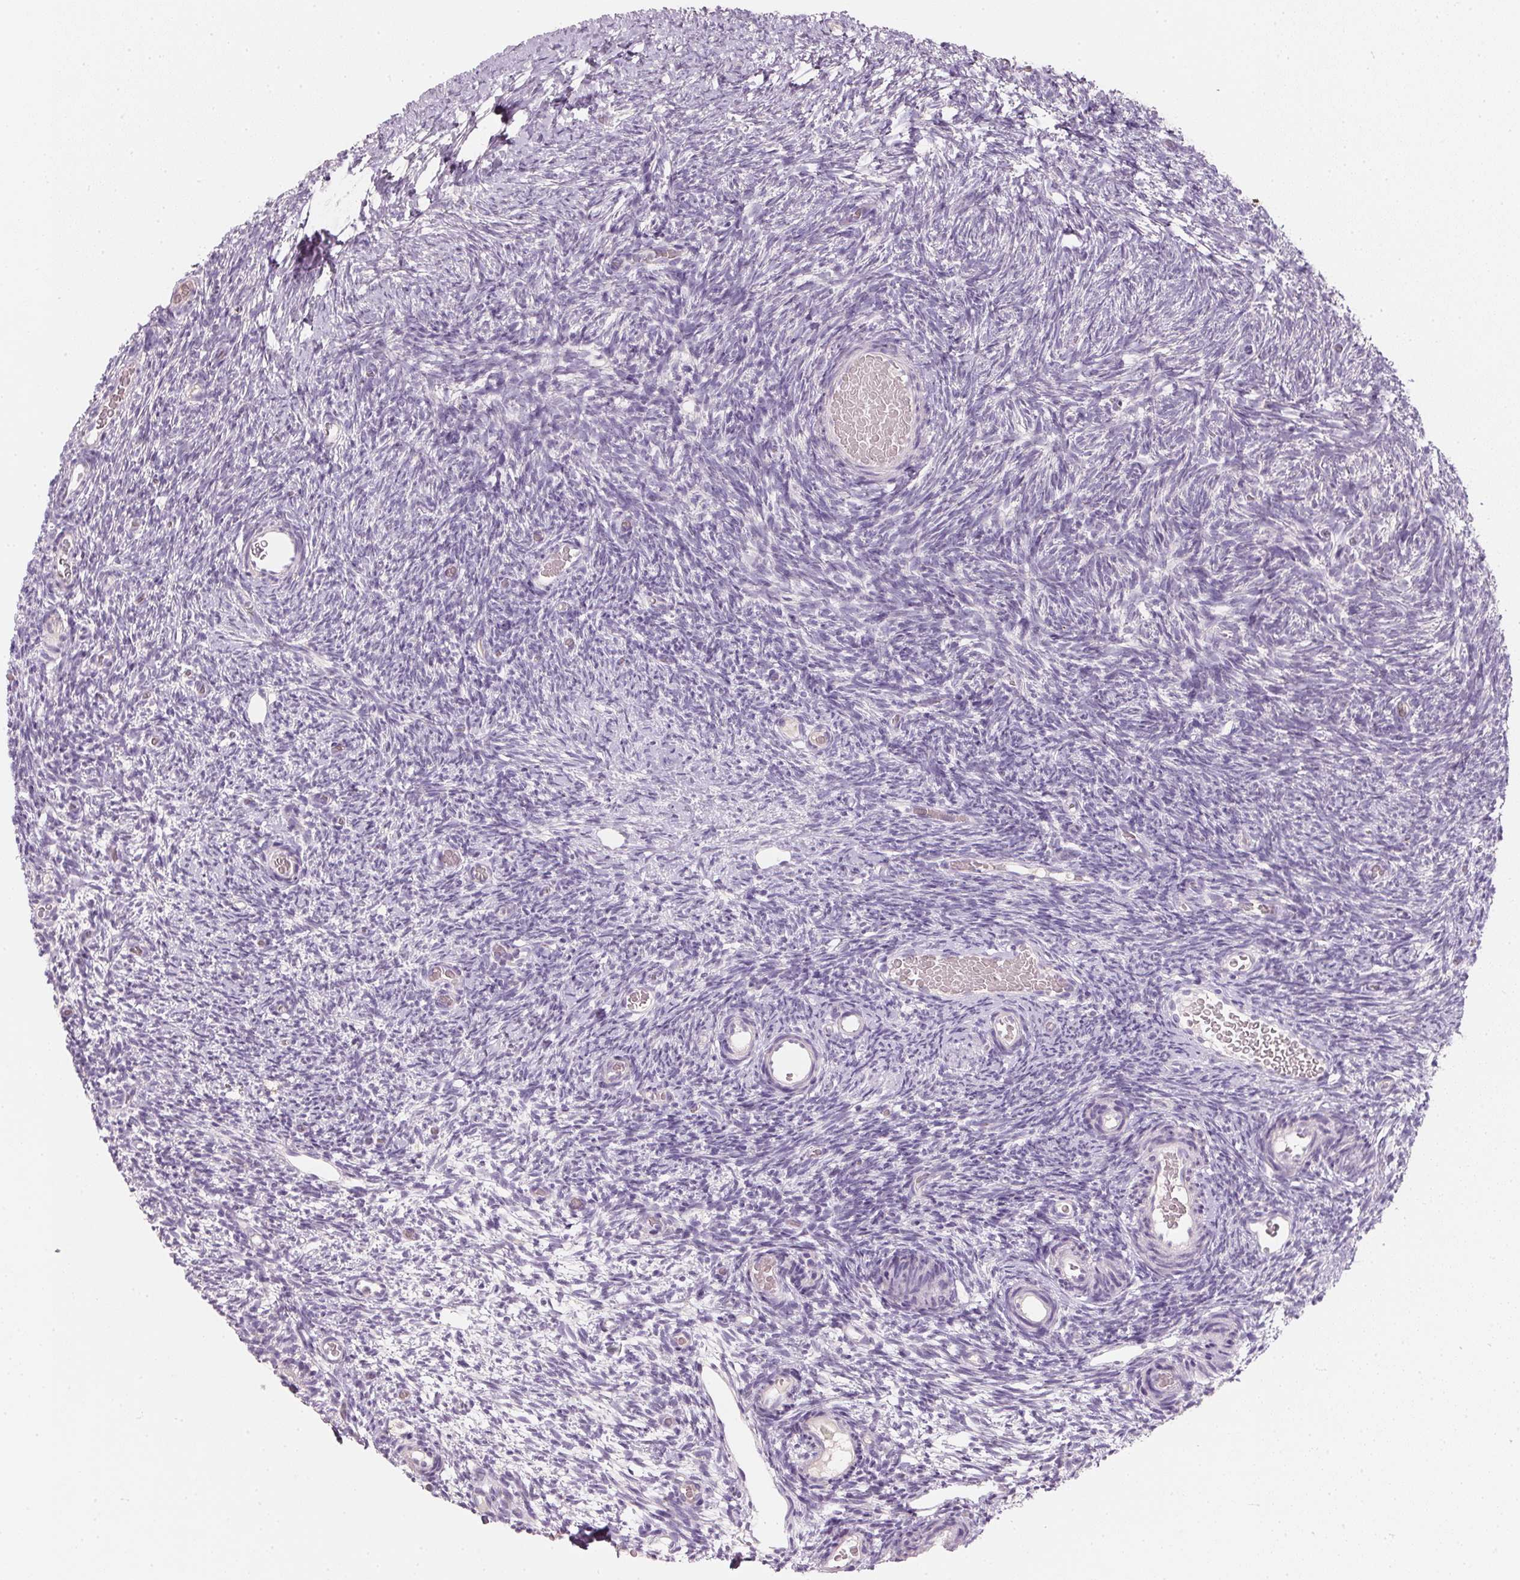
{"staining": {"intensity": "moderate", "quantity": "<25%", "location": "cytoplasmic/membranous,nuclear"}, "tissue": "ovary", "cell_type": "Follicle cells", "image_type": "normal", "snomed": [{"axis": "morphology", "description": "Normal tissue, NOS"}, {"axis": "topography", "description": "Ovary"}], "caption": "Immunohistochemistry (IHC) histopathology image of normal ovary: human ovary stained using IHC displays low levels of moderate protein expression localized specifically in the cytoplasmic/membranous,nuclear of follicle cells, appearing as a cytoplasmic/membranous,nuclear brown color.", "gene": "HSD17B1", "patient": {"sex": "female", "age": 39}}